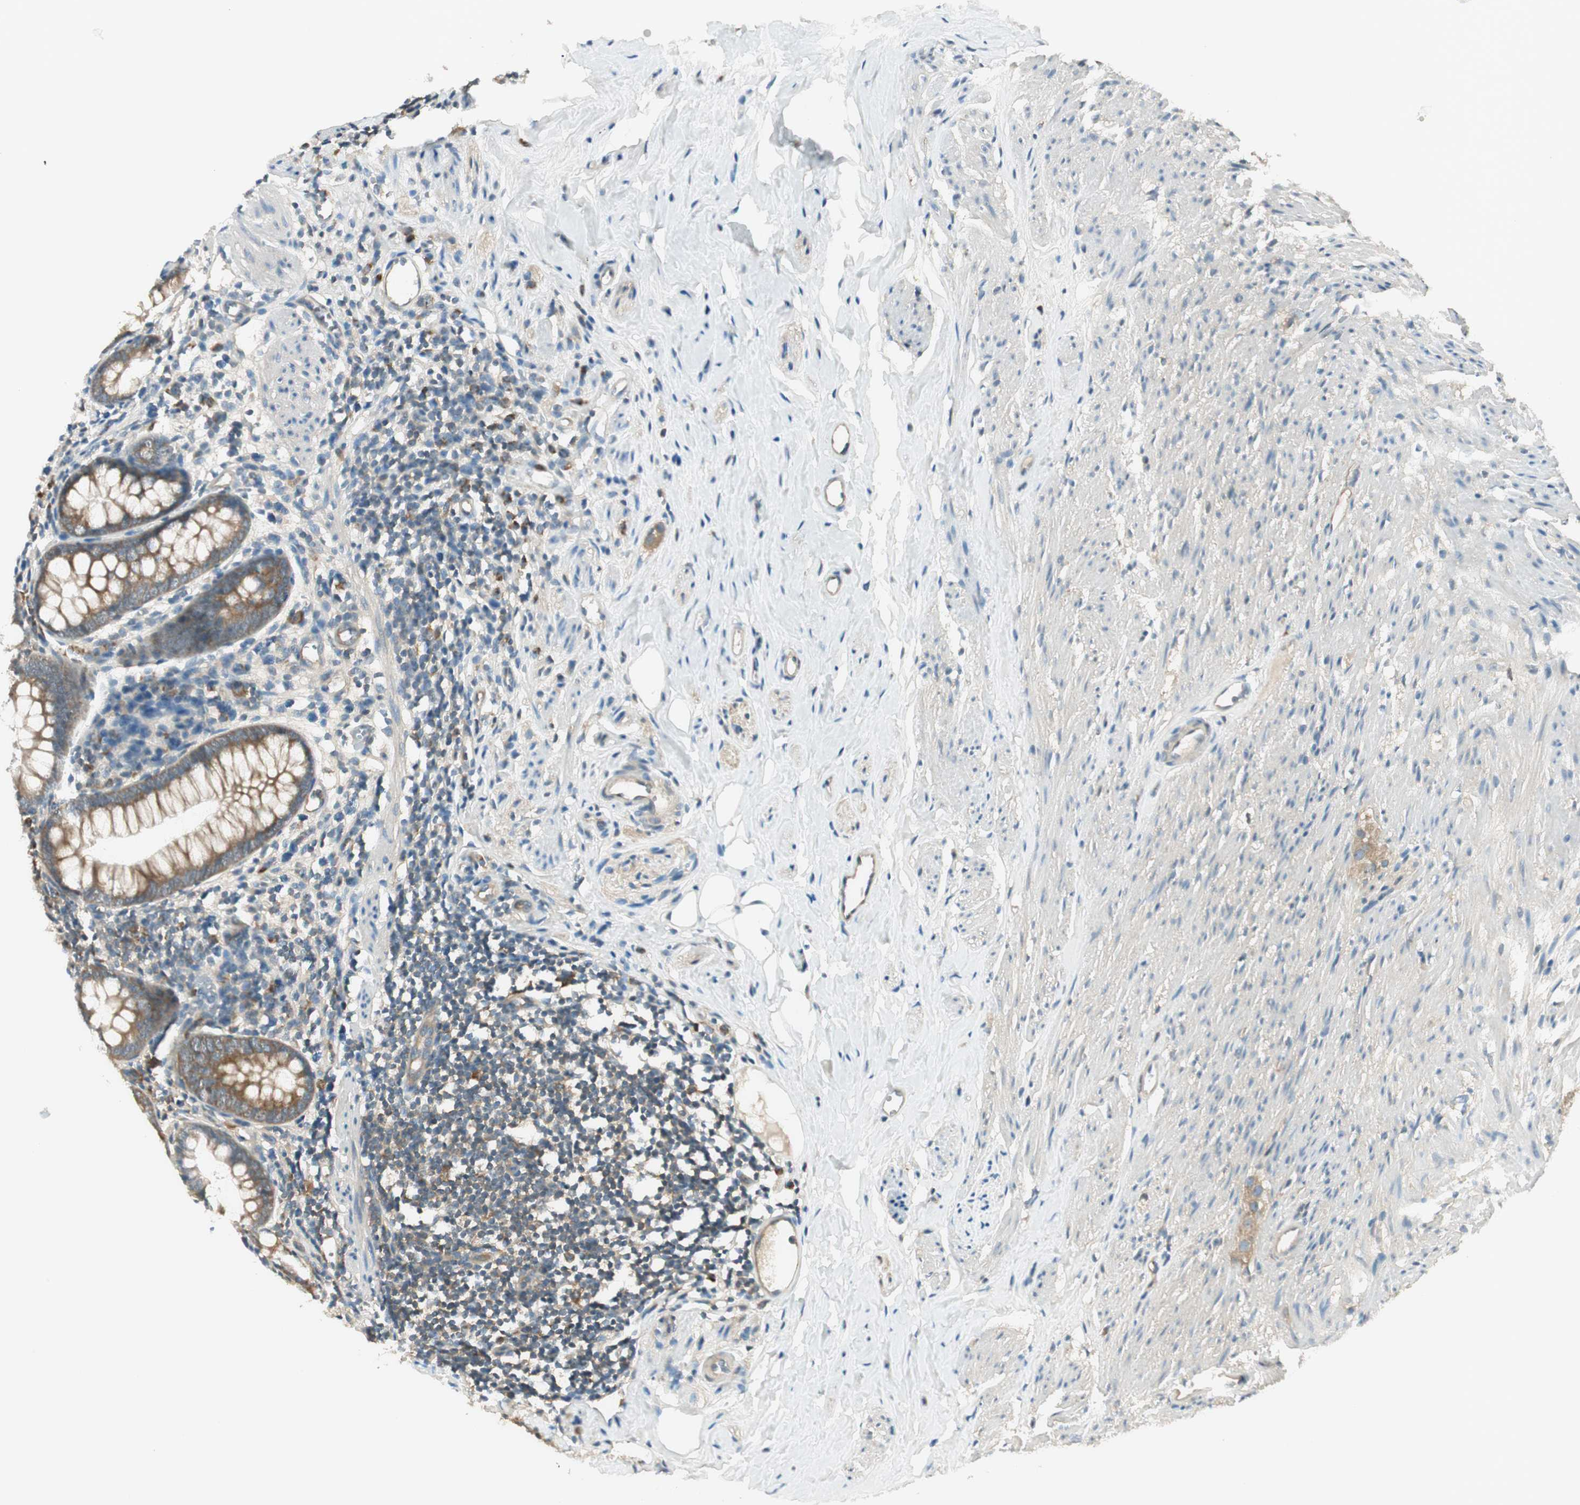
{"staining": {"intensity": "weak", "quantity": ">75%", "location": "cytoplasmic/membranous"}, "tissue": "appendix", "cell_type": "Glandular cells", "image_type": "normal", "snomed": [{"axis": "morphology", "description": "Normal tissue, NOS"}, {"axis": "topography", "description": "Appendix"}], "caption": "Protein staining exhibits weak cytoplasmic/membranous positivity in approximately >75% of glandular cells in benign appendix.", "gene": "IPO5", "patient": {"sex": "female", "age": 77}}